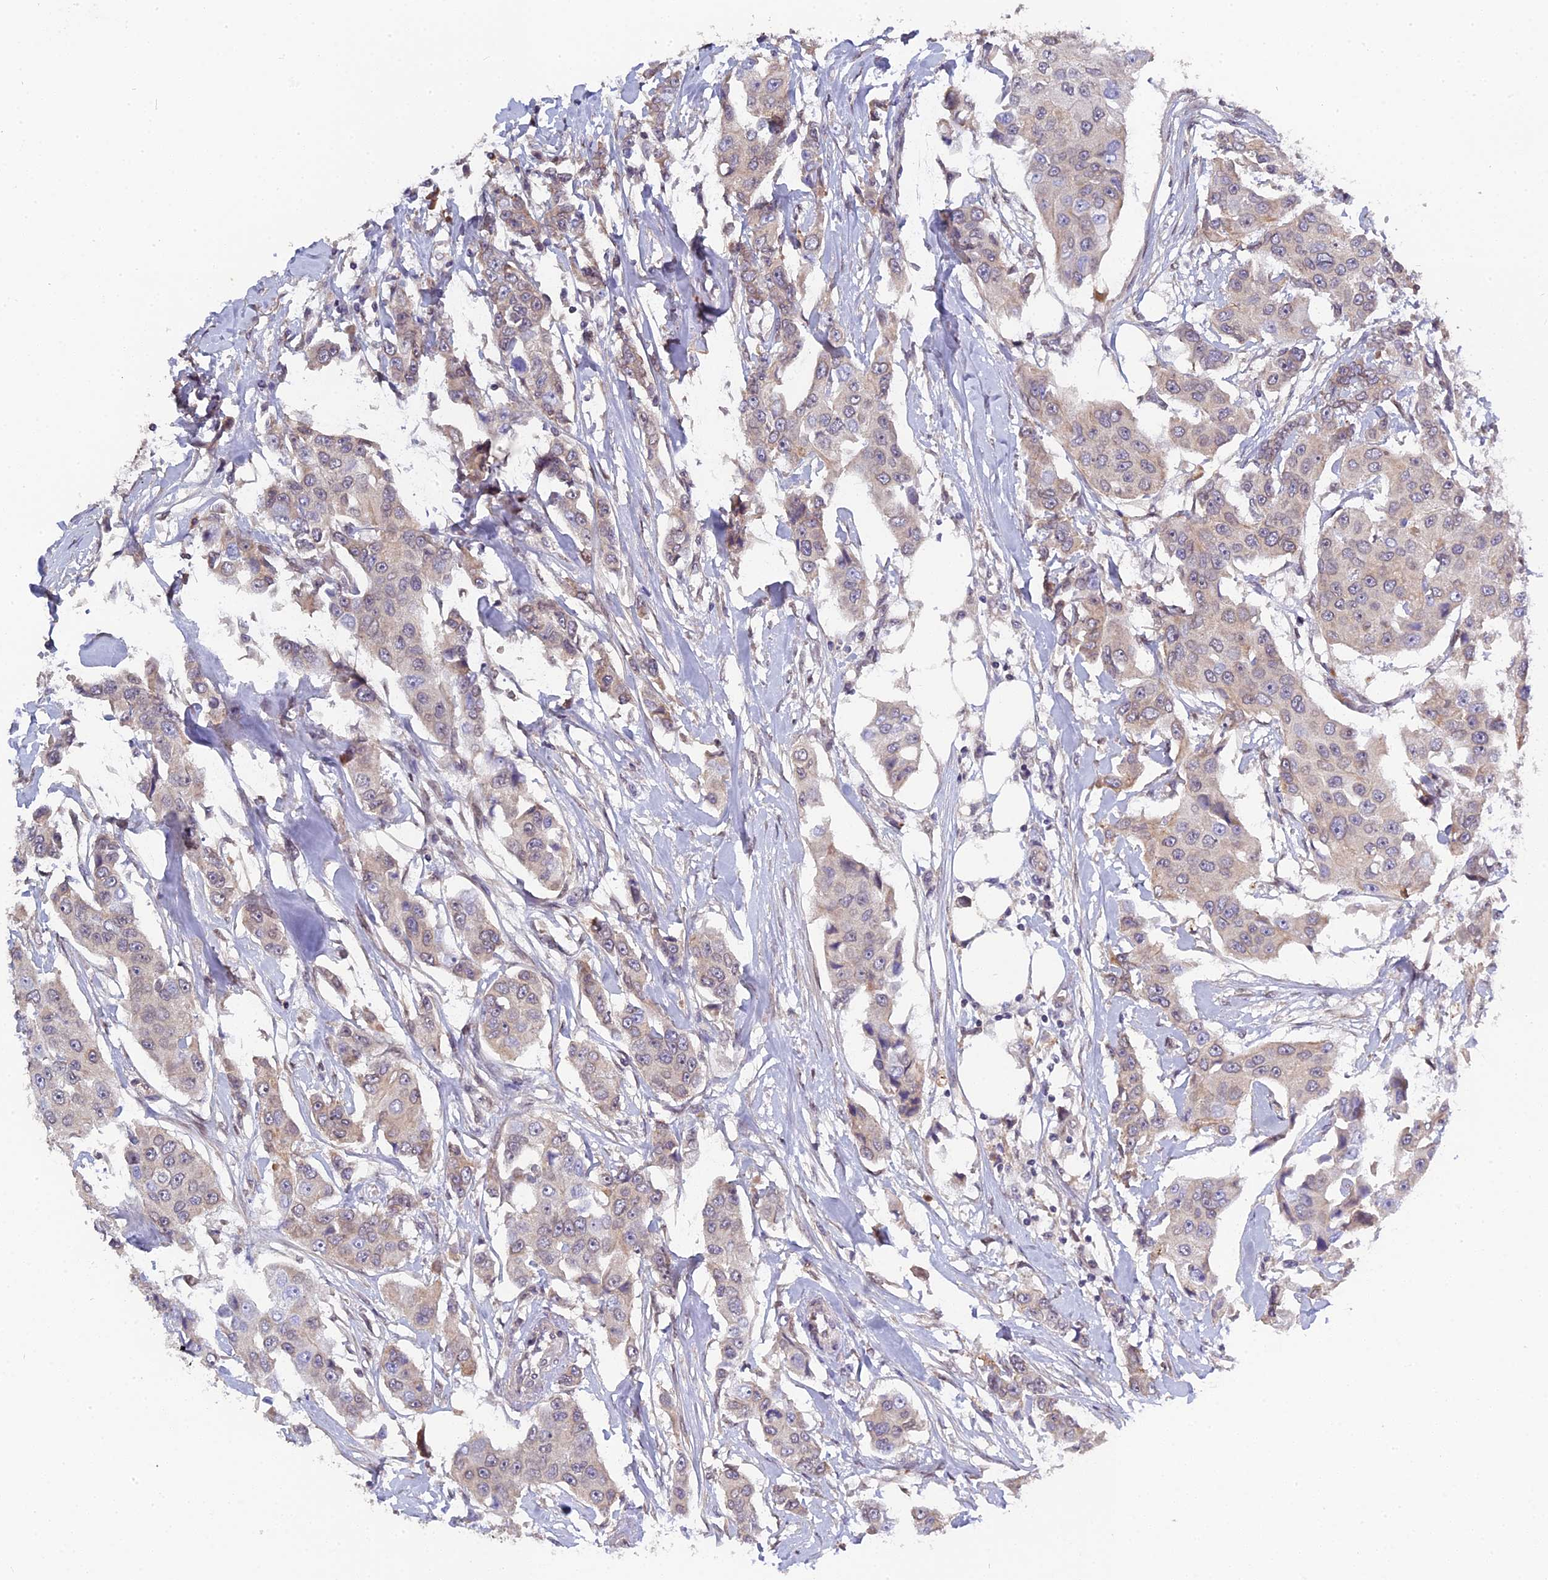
{"staining": {"intensity": "negative", "quantity": "none", "location": "none"}, "tissue": "breast cancer", "cell_type": "Tumor cells", "image_type": "cancer", "snomed": [{"axis": "morphology", "description": "Duct carcinoma"}, {"axis": "topography", "description": "Breast"}], "caption": "The micrograph shows no significant expression in tumor cells of breast infiltrating ductal carcinoma.", "gene": "PYGO1", "patient": {"sex": "female", "age": 80}}